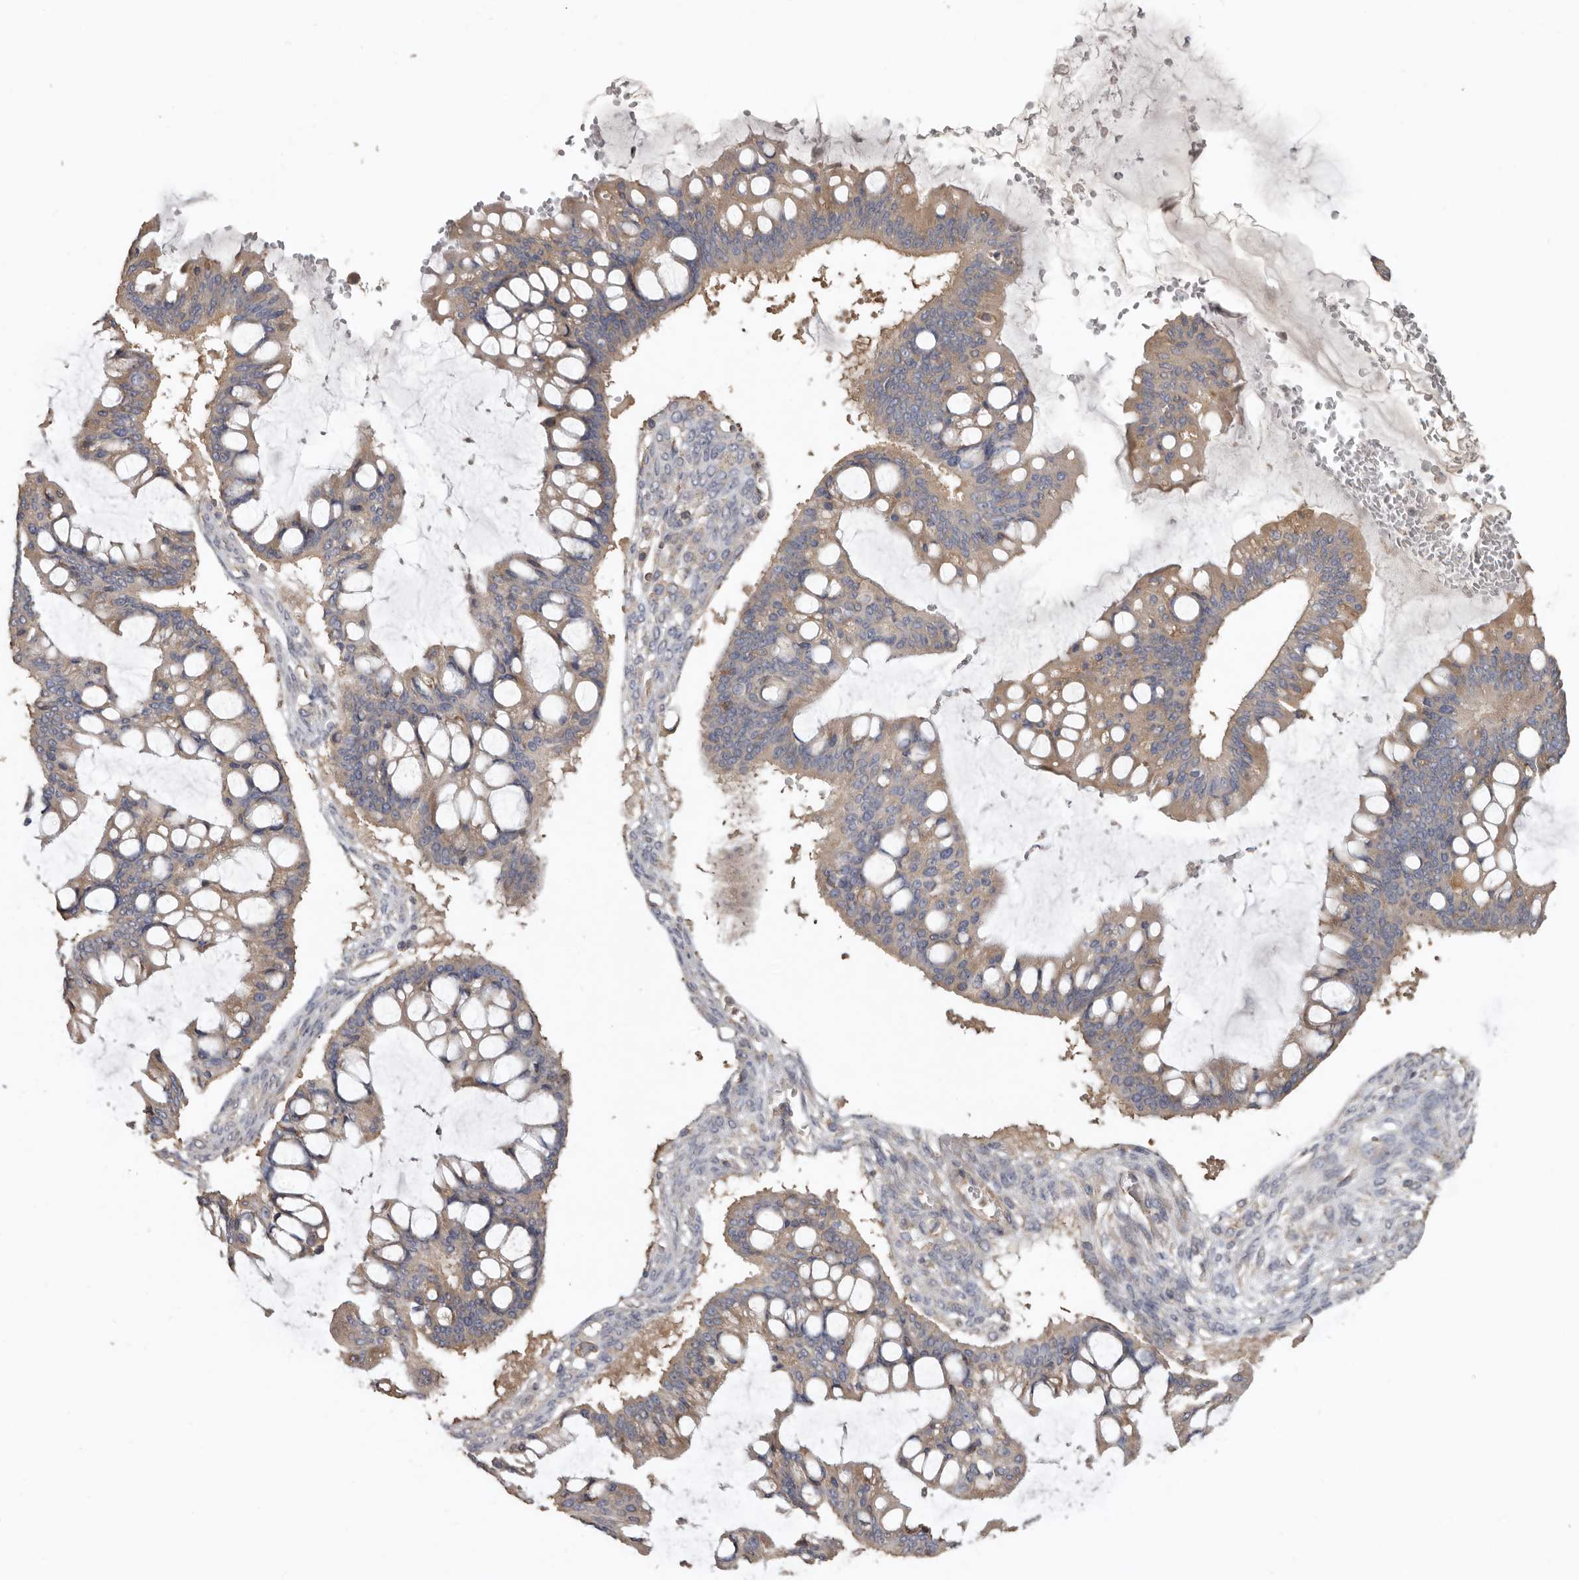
{"staining": {"intensity": "weak", "quantity": "25%-75%", "location": "cytoplasmic/membranous"}, "tissue": "ovarian cancer", "cell_type": "Tumor cells", "image_type": "cancer", "snomed": [{"axis": "morphology", "description": "Cystadenocarcinoma, mucinous, NOS"}, {"axis": "topography", "description": "Ovary"}], "caption": "A brown stain labels weak cytoplasmic/membranous expression of a protein in human ovarian cancer tumor cells.", "gene": "FLCN", "patient": {"sex": "female", "age": 73}}